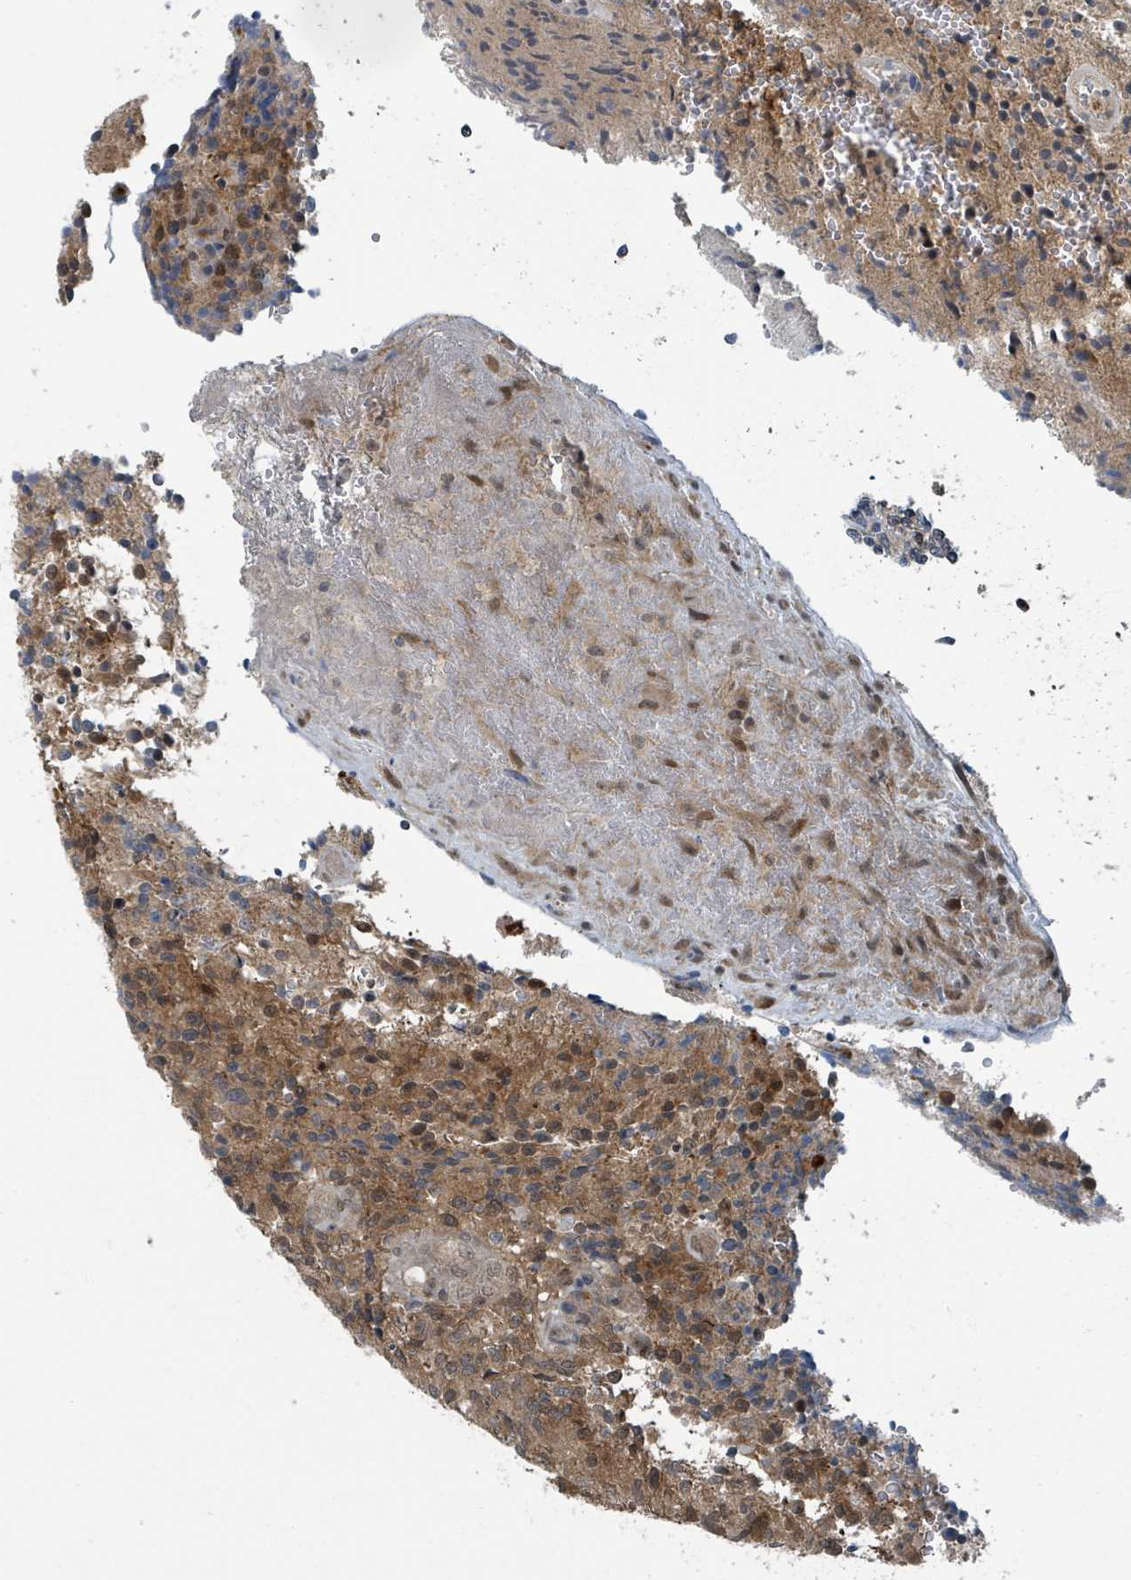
{"staining": {"intensity": "moderate", "quantity": "25%-75%", "location": "cytoplasmic/membranous"}, "tissue": "glioma", "cell_type": "Tumor cells", "image_type": "cancer", "snomed": [{"axis": "morphology", "description": "Normal tissue, NOS"}, {"axis": "morphology", "description": "Glioma, malignant, High grade"}, {"axis": "topography", "description": "Cerebral cortex"}], "caption": "Malignant high-grade glioma was stained to show a protein in brown. There is medium levels of moderate cytoplasmic/membranous staining in about 25%-75% of tumor cells.", "gene": "GOLGA7", "patient": {"sex": "male", "age": 56}}